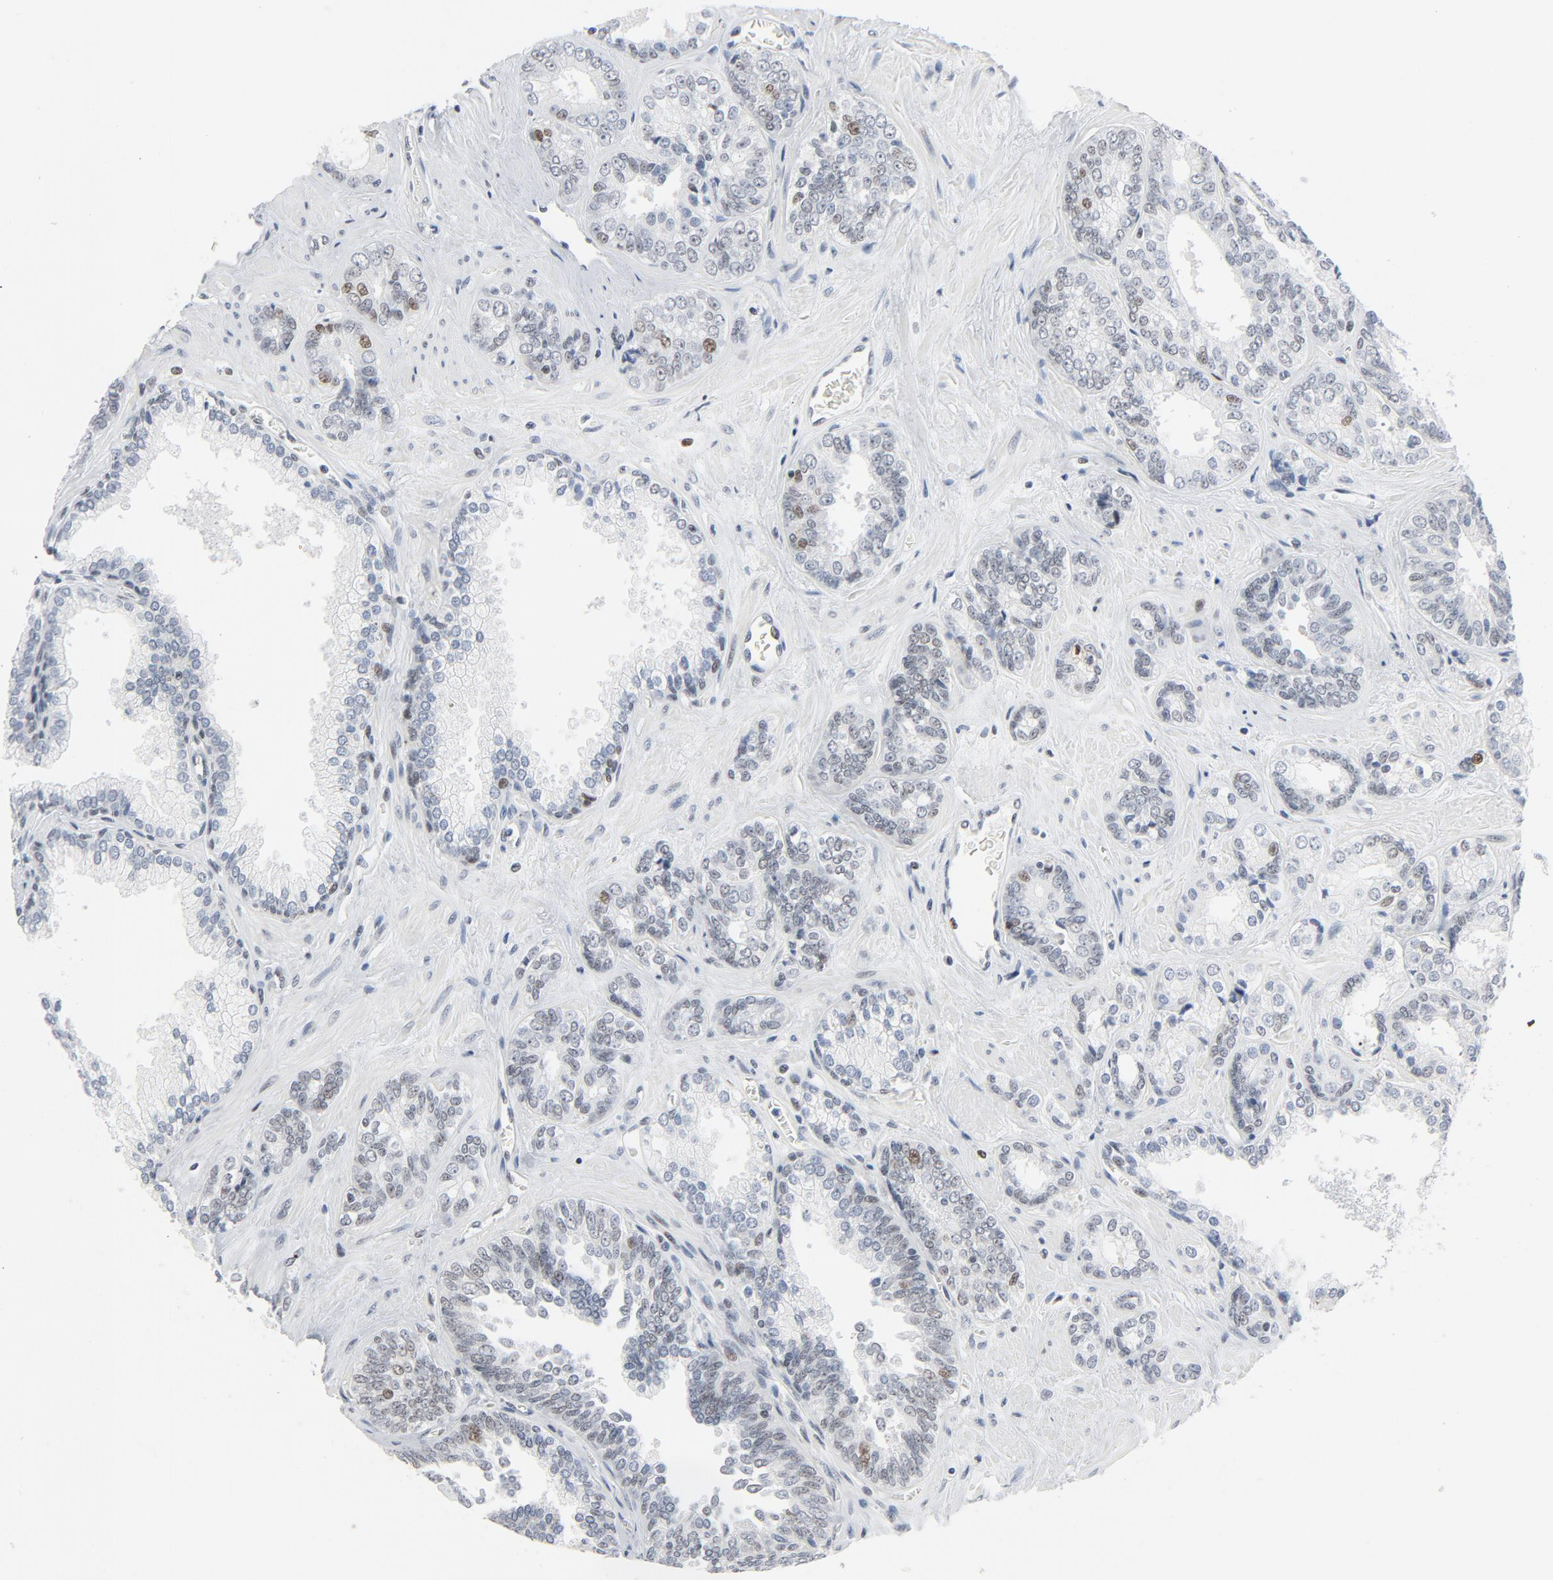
{"staining": {"intensity": "moderate", "quantity": "<25%", "location": "nuclear"}, "tissue": "prostate cancer", "cell_type": "Tumor cells", "image_type": "cancer", "snomed": [{"axis": "morphology", "description": "Adenocarcinoma, High grade"}, {"axis": "topography", "description": "Prostate"}], "caption": "An image showing moderate nuclear expression in about <25% of tumor cells in prostate cancer (high-grade adenocarcinoma), as visualized by brown immunohistochemical staining.", "gene": "POLD1", "patient": {"sex": "male", "age": 67}}